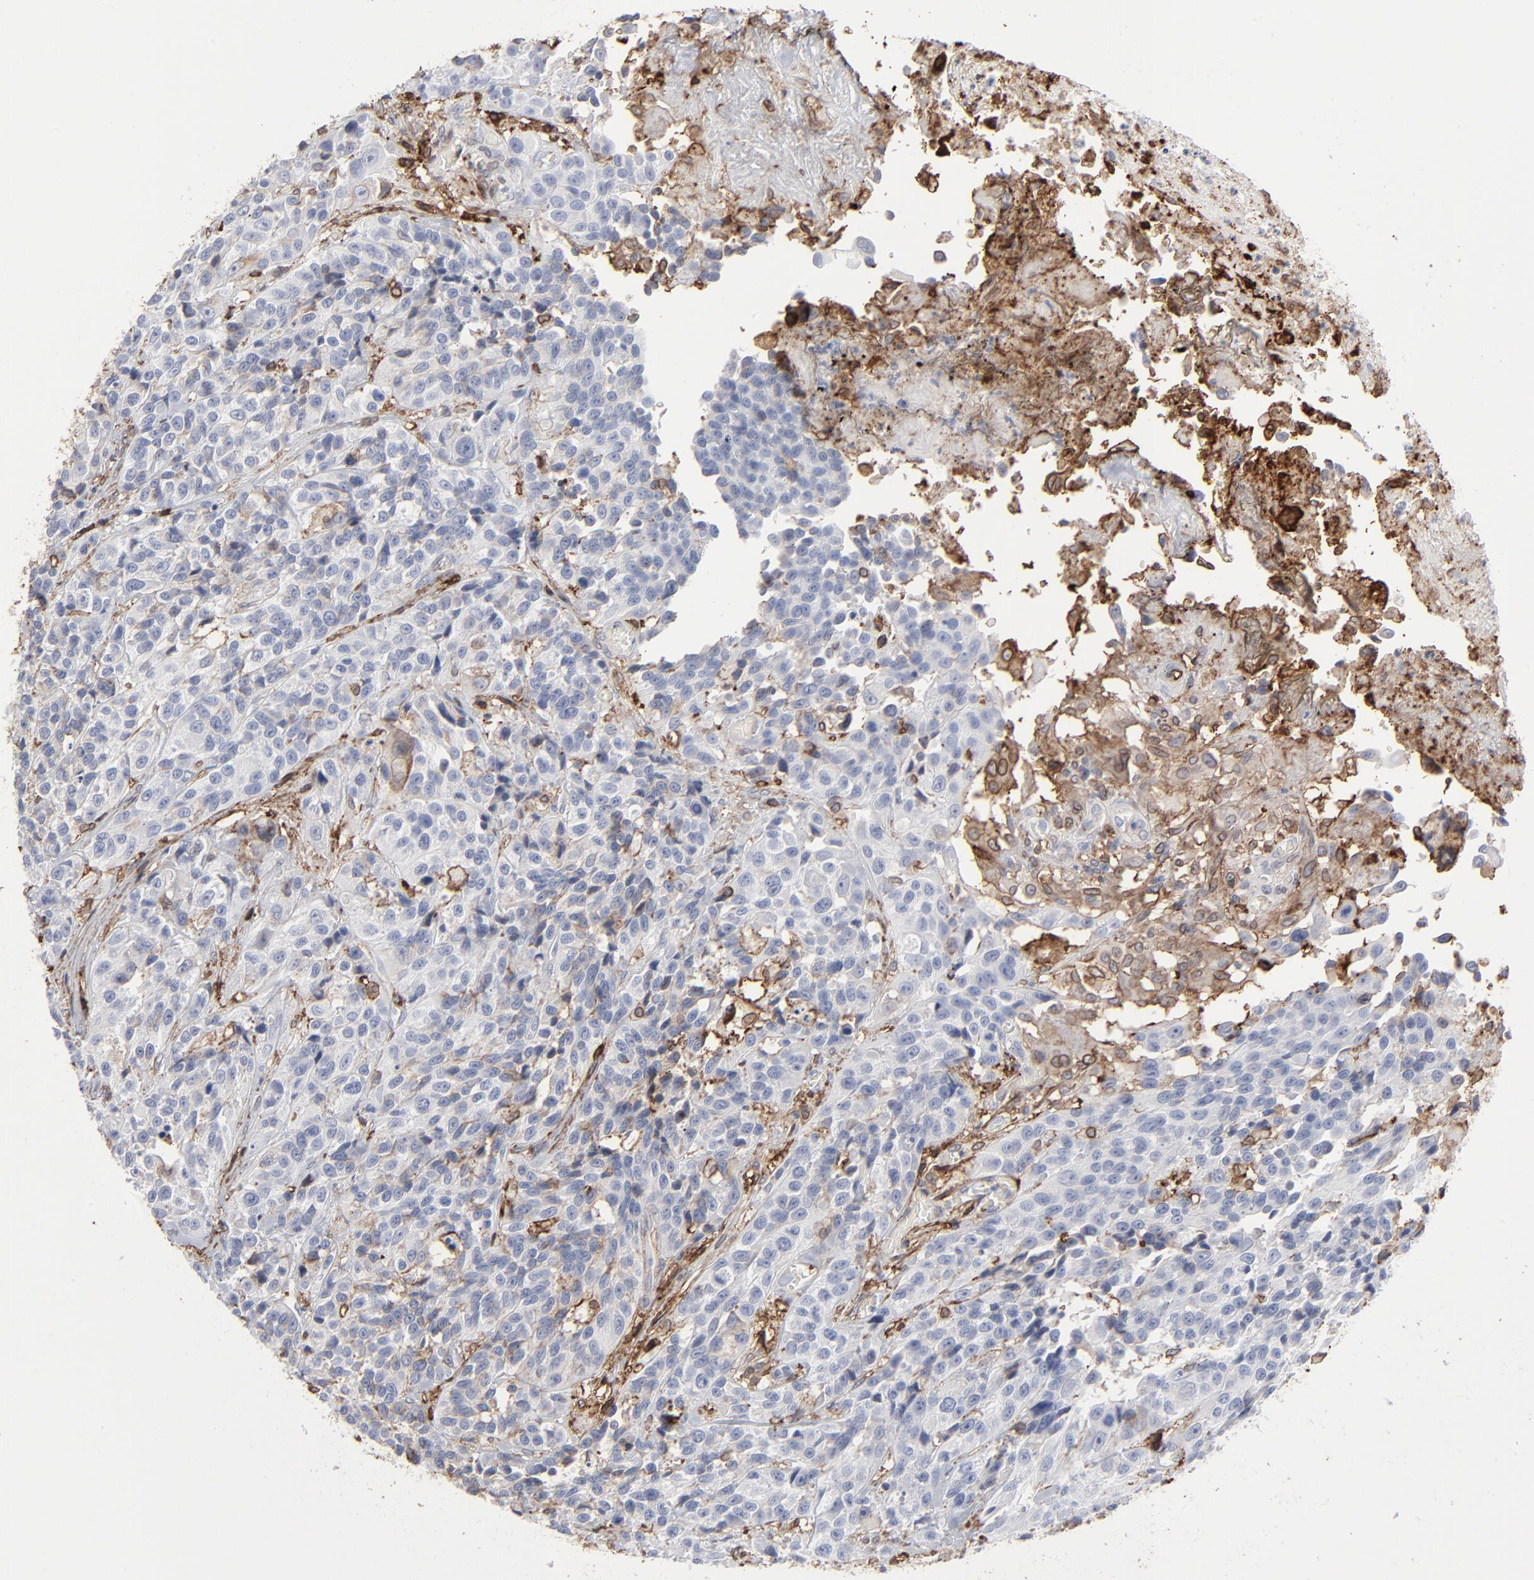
{"staining": {"intensity": "moderate", "quantity": "25%-75%", "location": "cytoplasmic/membranous"}, "tissue": "urothelial cancer", "cell_type": "Tumor cells", "image_type": "cancer", "snomed": [{"axis": "morphology", "description": "Urothelial carcinoma, High grade"}, {"axis": "topography", "description": "Urinary bladder"}], "caption": "DAB immunohistochemical staining of high-grade urothelial carcinoma exhibits moderate cytoplasmic/membranous protein positivity in approximately 25%-75% of tumor cells.", "gene": "ANXA5", "patient": {"sex": "female", "age": 81}}